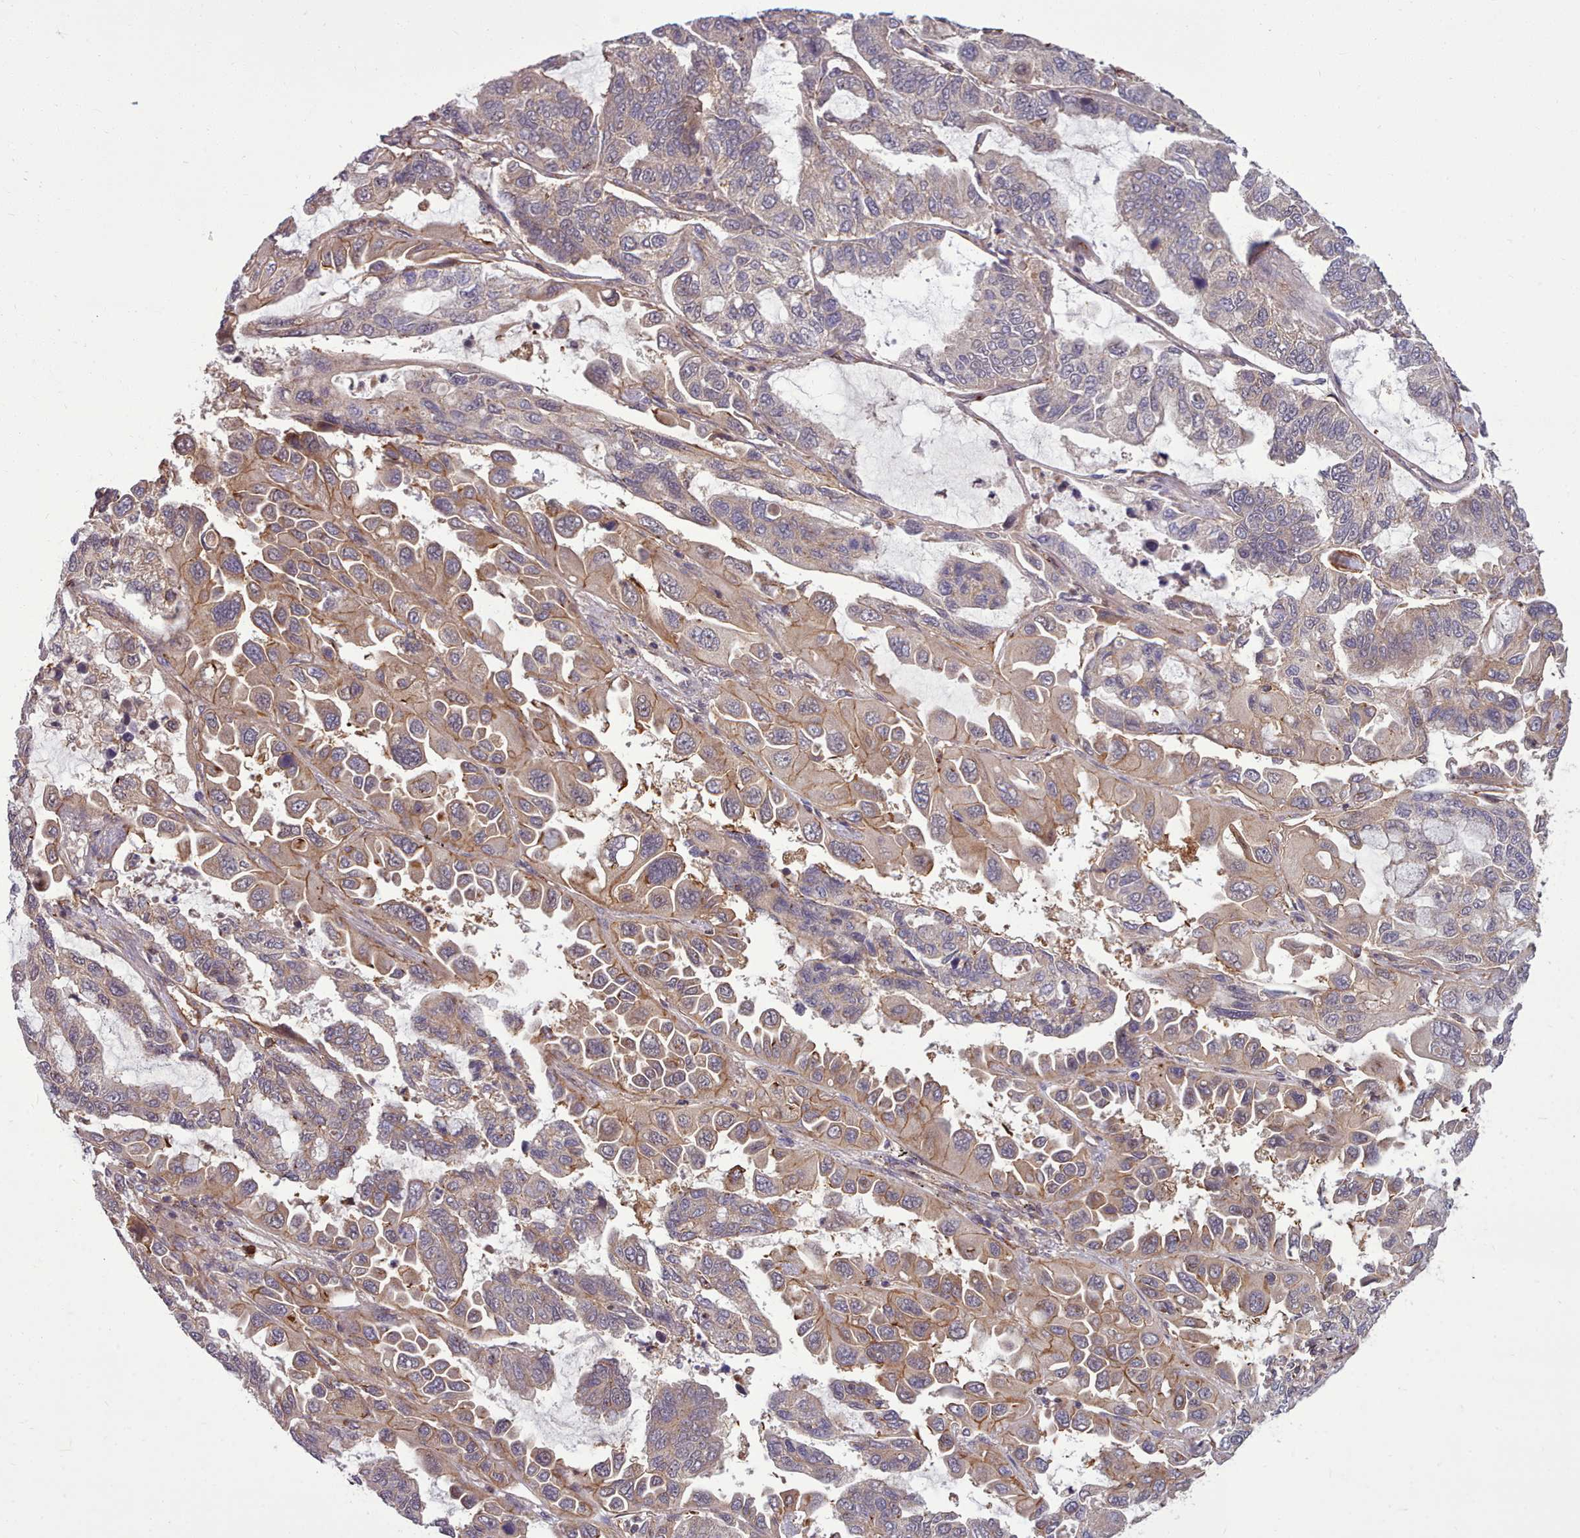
{"staining": {"intensity": "moderate", "quantity": "<25%", "location": "cytoplasmic/membranous"}, "tissue": "lung cancer", "cell_type": "Tumor cells", "image_type": "cancer", "snomed": [{"axis": "morphology", "description": "Adenocarcinoma, NOS"}, {"axis": "topography", "description": "Lung"}], "caption": "A brown stain highlights moderate cytoplasmic/membranous staining of a protein in lung adenocarcinoma tumor cells.", "gene": "STUB1", "patient": {"sex": "male", "age": 64}}